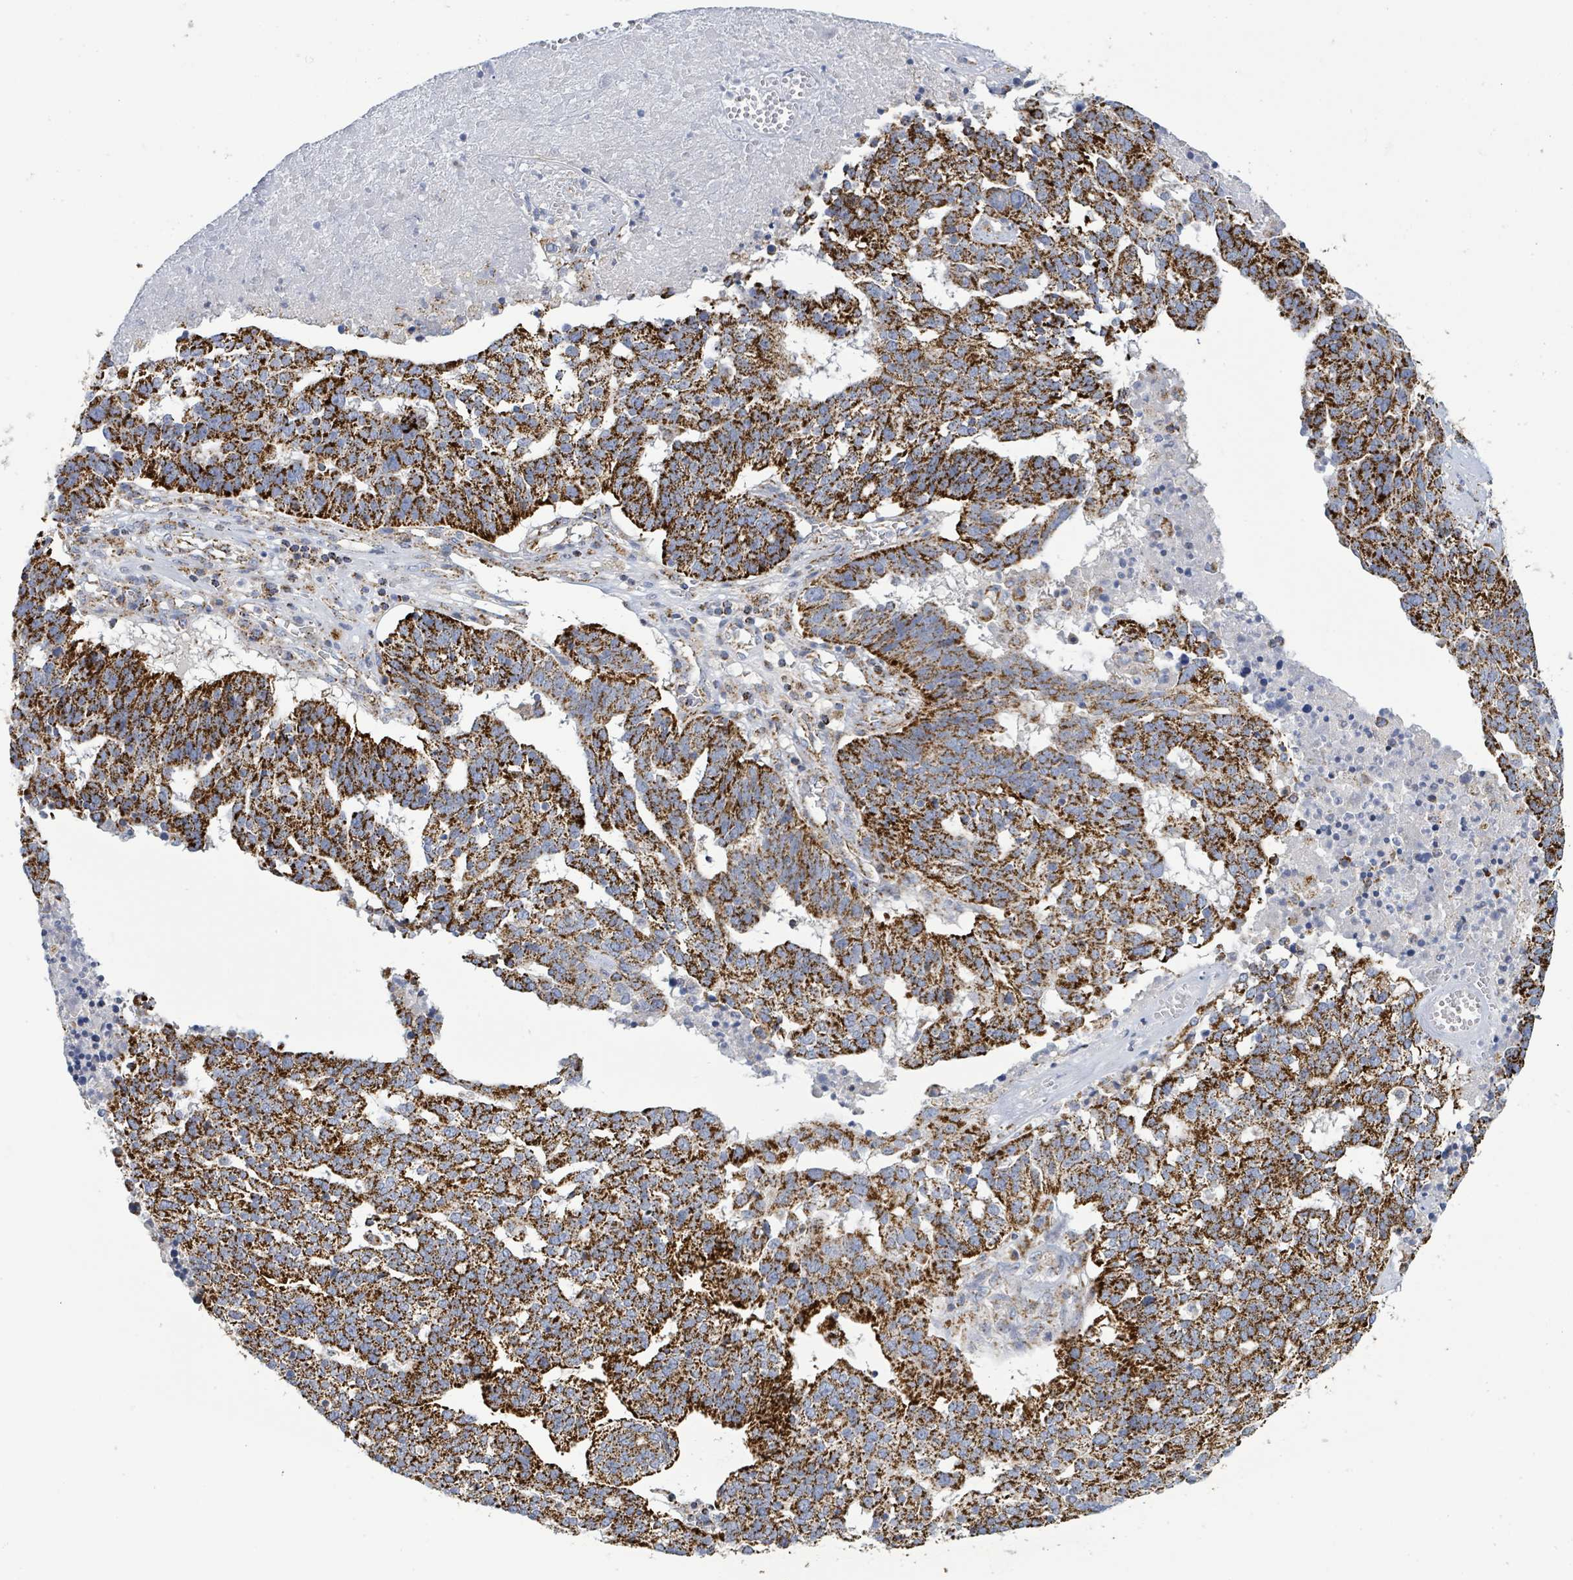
{"staining": {"intensity": "strong", "quantity": ">75%", "location": "cytoplasmic/membranous"}, "tissue": "ovarian cancer", "cell_type": "Tumor cells", "image_type": "cancer", "snomed": [{"axis": "morphology", "description": "Cystadenocarcinoma, serous, NOS"}, {"axis": "topography", "description": "Ovary"}], "caption": "Immunohistochemistry photomicrograph of human ovarian cancer (serous cystadenocarcinoma) stained for a protein (brown), which displays high levels of strong cytoplasmic/membranous expression in approximately >75% of tumor cells.", "gene": "SUCLG2", "patient": {"sex": "female", "age": 59}}